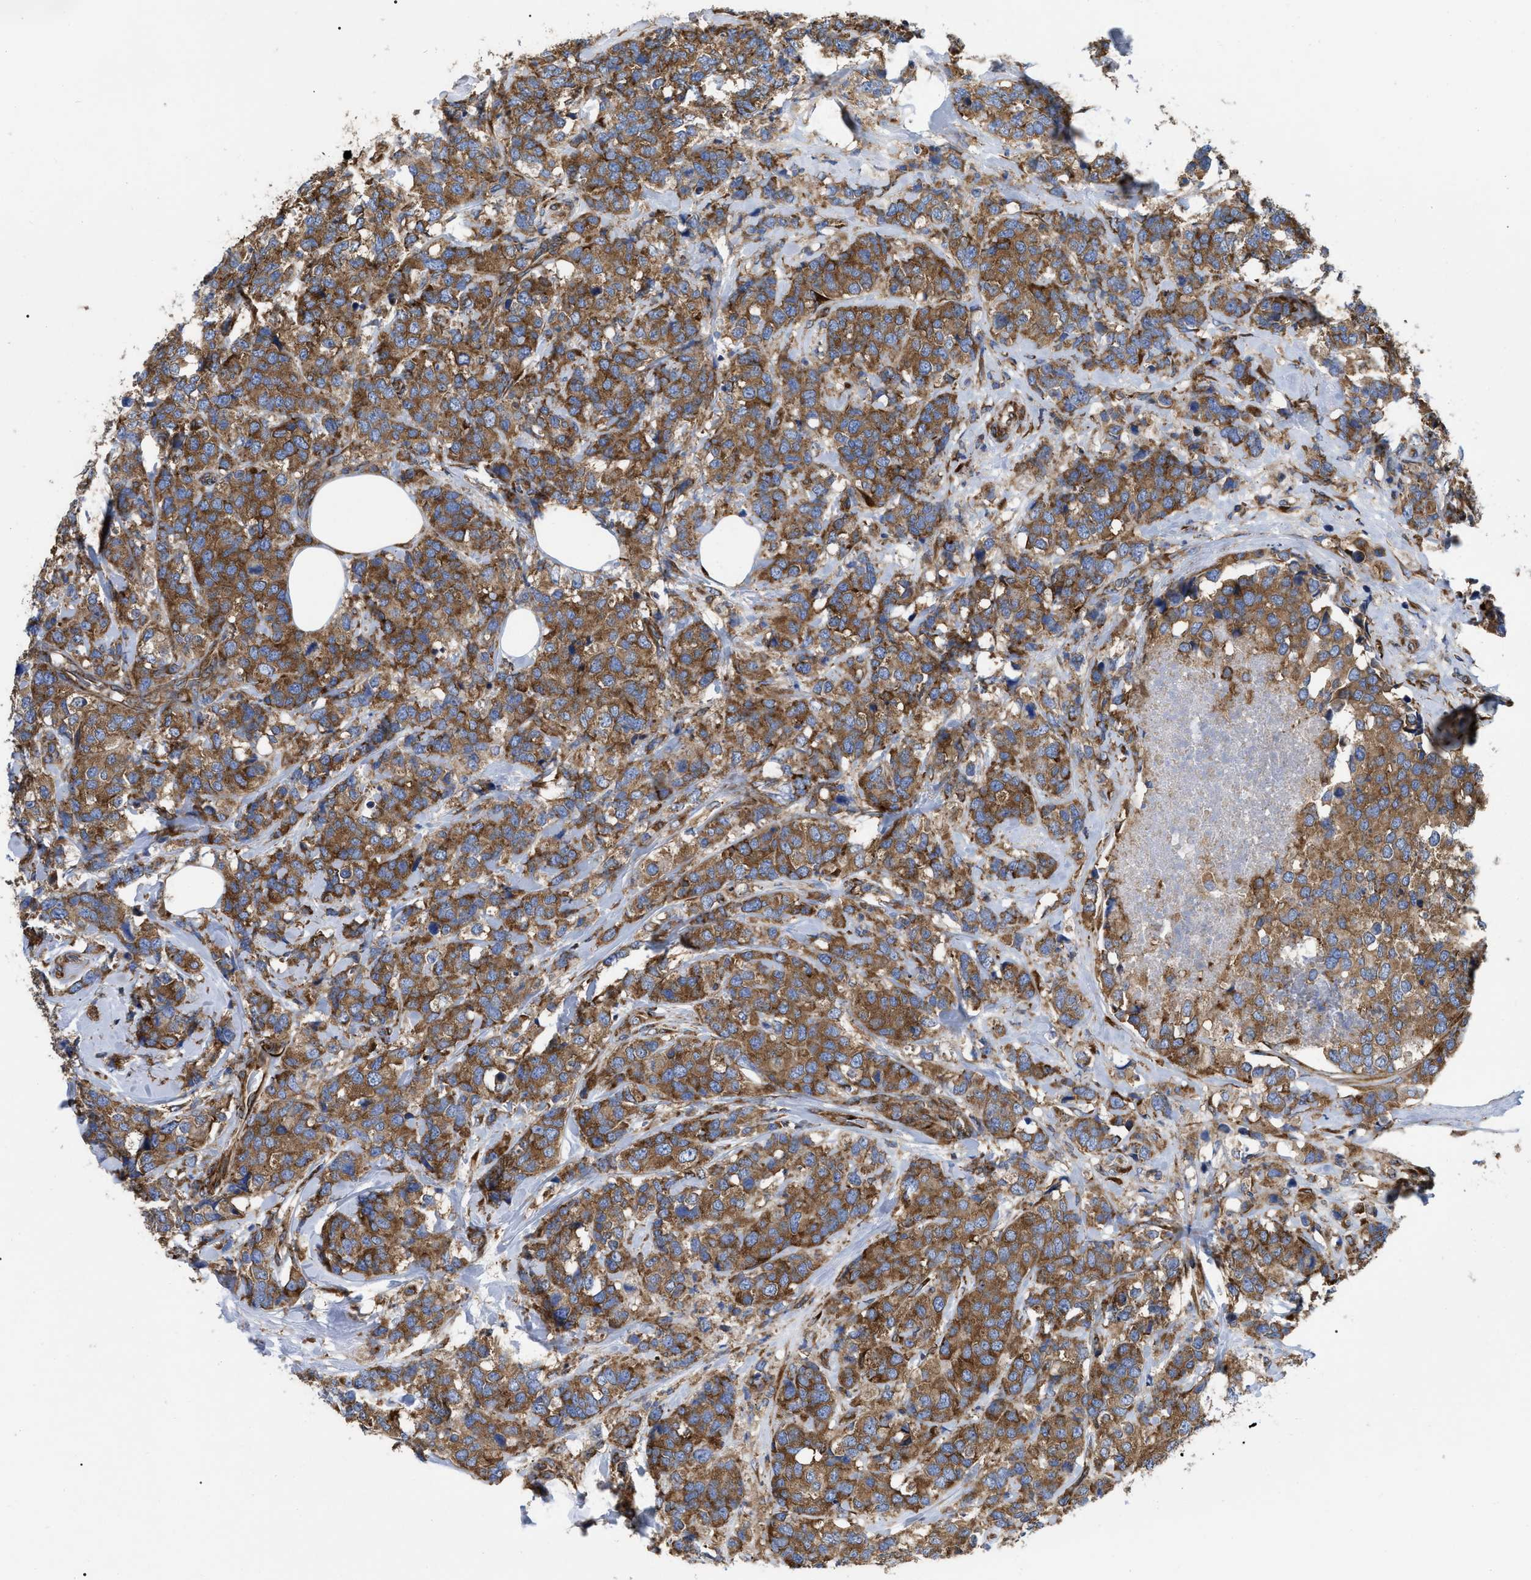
{"staining": {"intensity": "moderate", "quantity": ">75%", "location": "cytoplasmic/membranous"}, "tissue": "breast cancer", "cell_type": "Tumor cells", "image_type": "cancer", "snomed": [{"axis": "morphology", "description": "Lobular carcinoma"}, {"axis": "topography", "description": "Breast"}], "caption": "Approximately >75% of tumor cells in breast lobular carcinoma display moderate cytoplasmic/membranous protein positivity as visualized by brown immunohistochemical staining.", "gene": "FAM120A", "patient": {"sex": "female", "age": 59}}